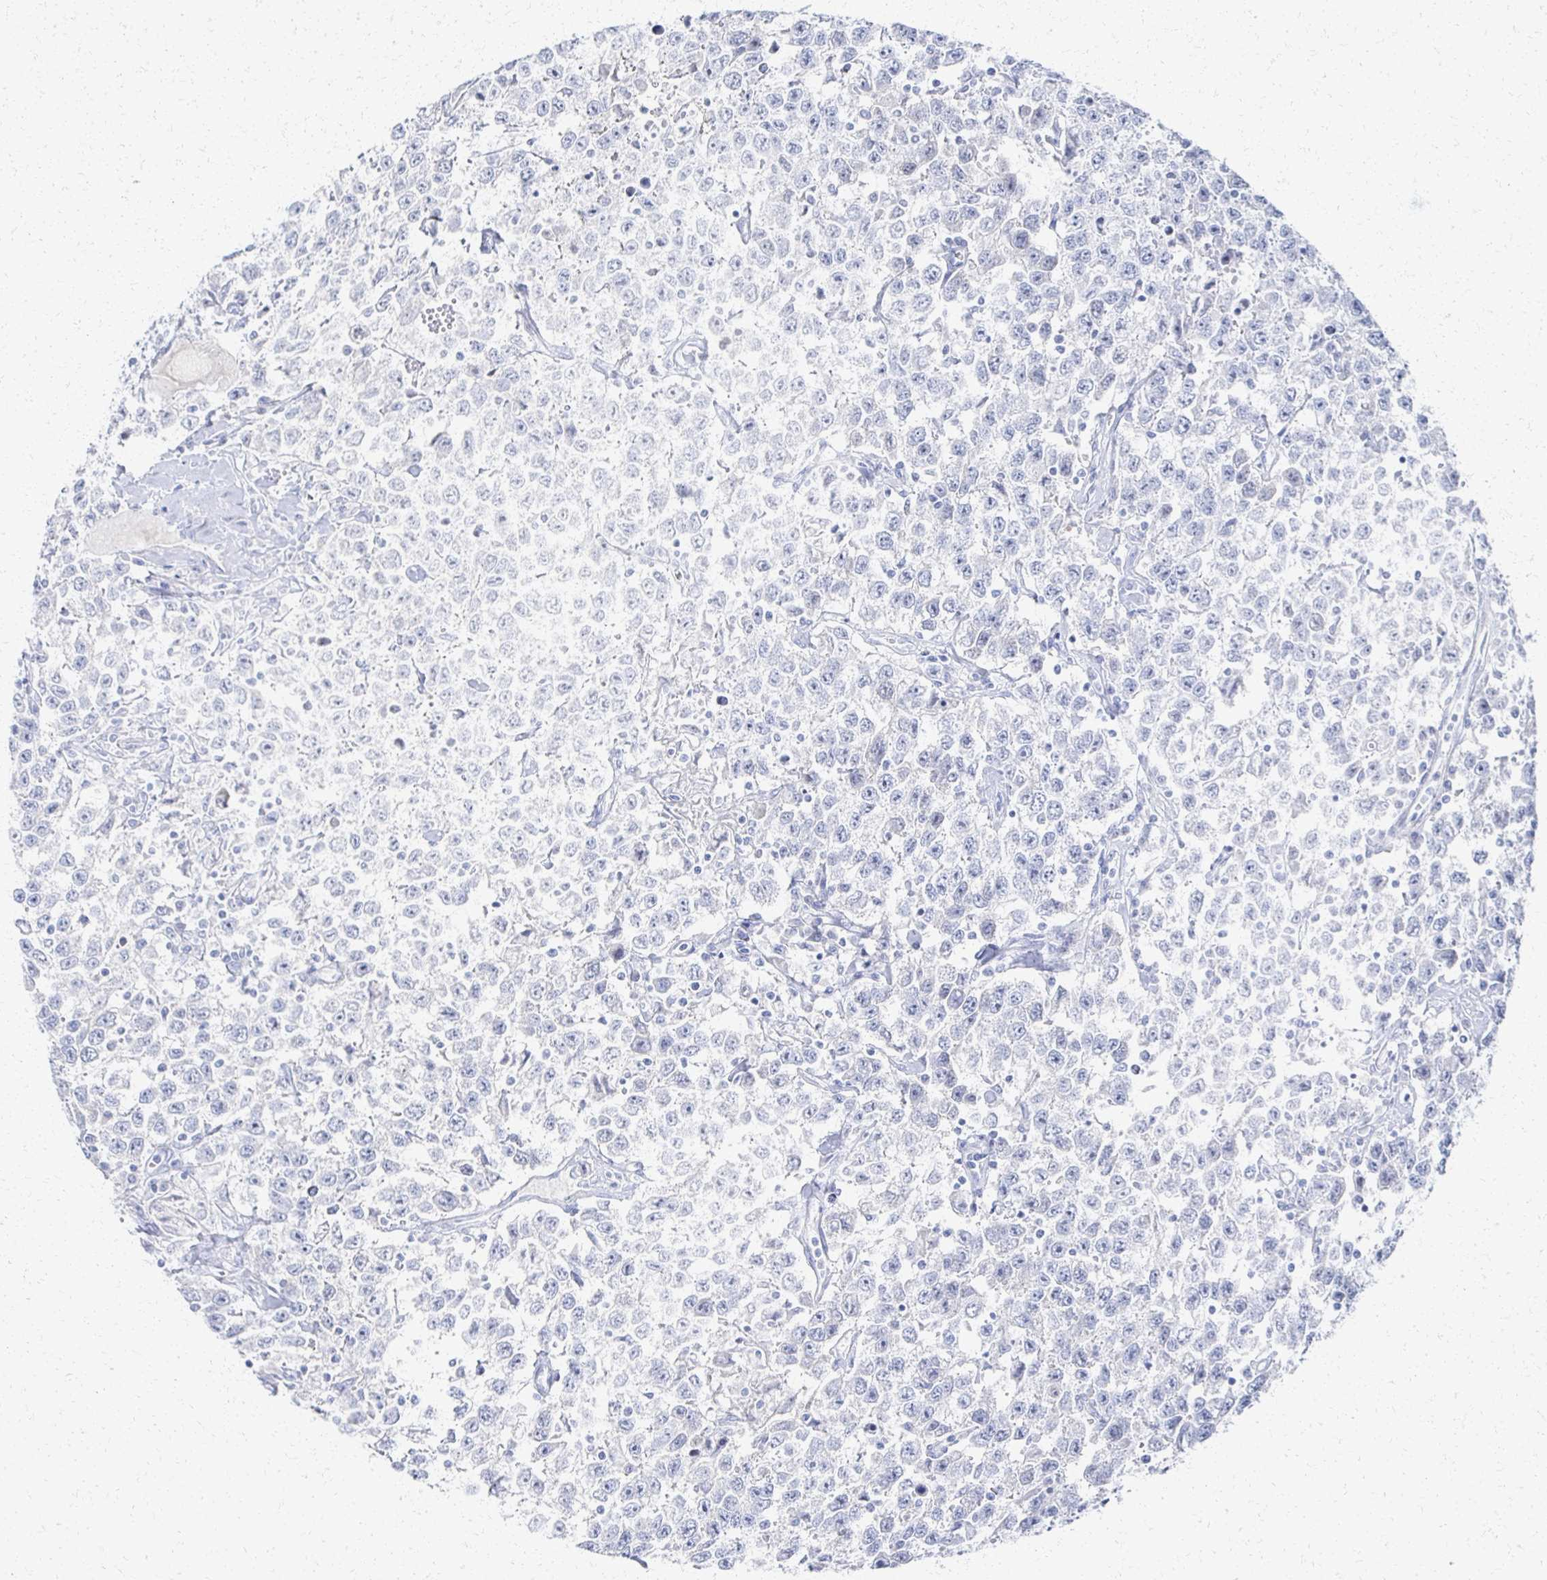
{"staining": {"intensity": "negative", "quantity": "none", "location": "none"}, "tissue": "testis cancer", "cell_type": "Tumor cells", "image_type": "cancer", "snomed": [{"axis": "morphology", "description": "Seminoma, NOS"}, {"axis": "topography", "description": "Testis"}], "caption": "A micrograph of testis seminoma stained for a protein shows no brown staining in tumor cells.", "gene": "PRR20A", "patient": {"sex": "male", "age": 41}}